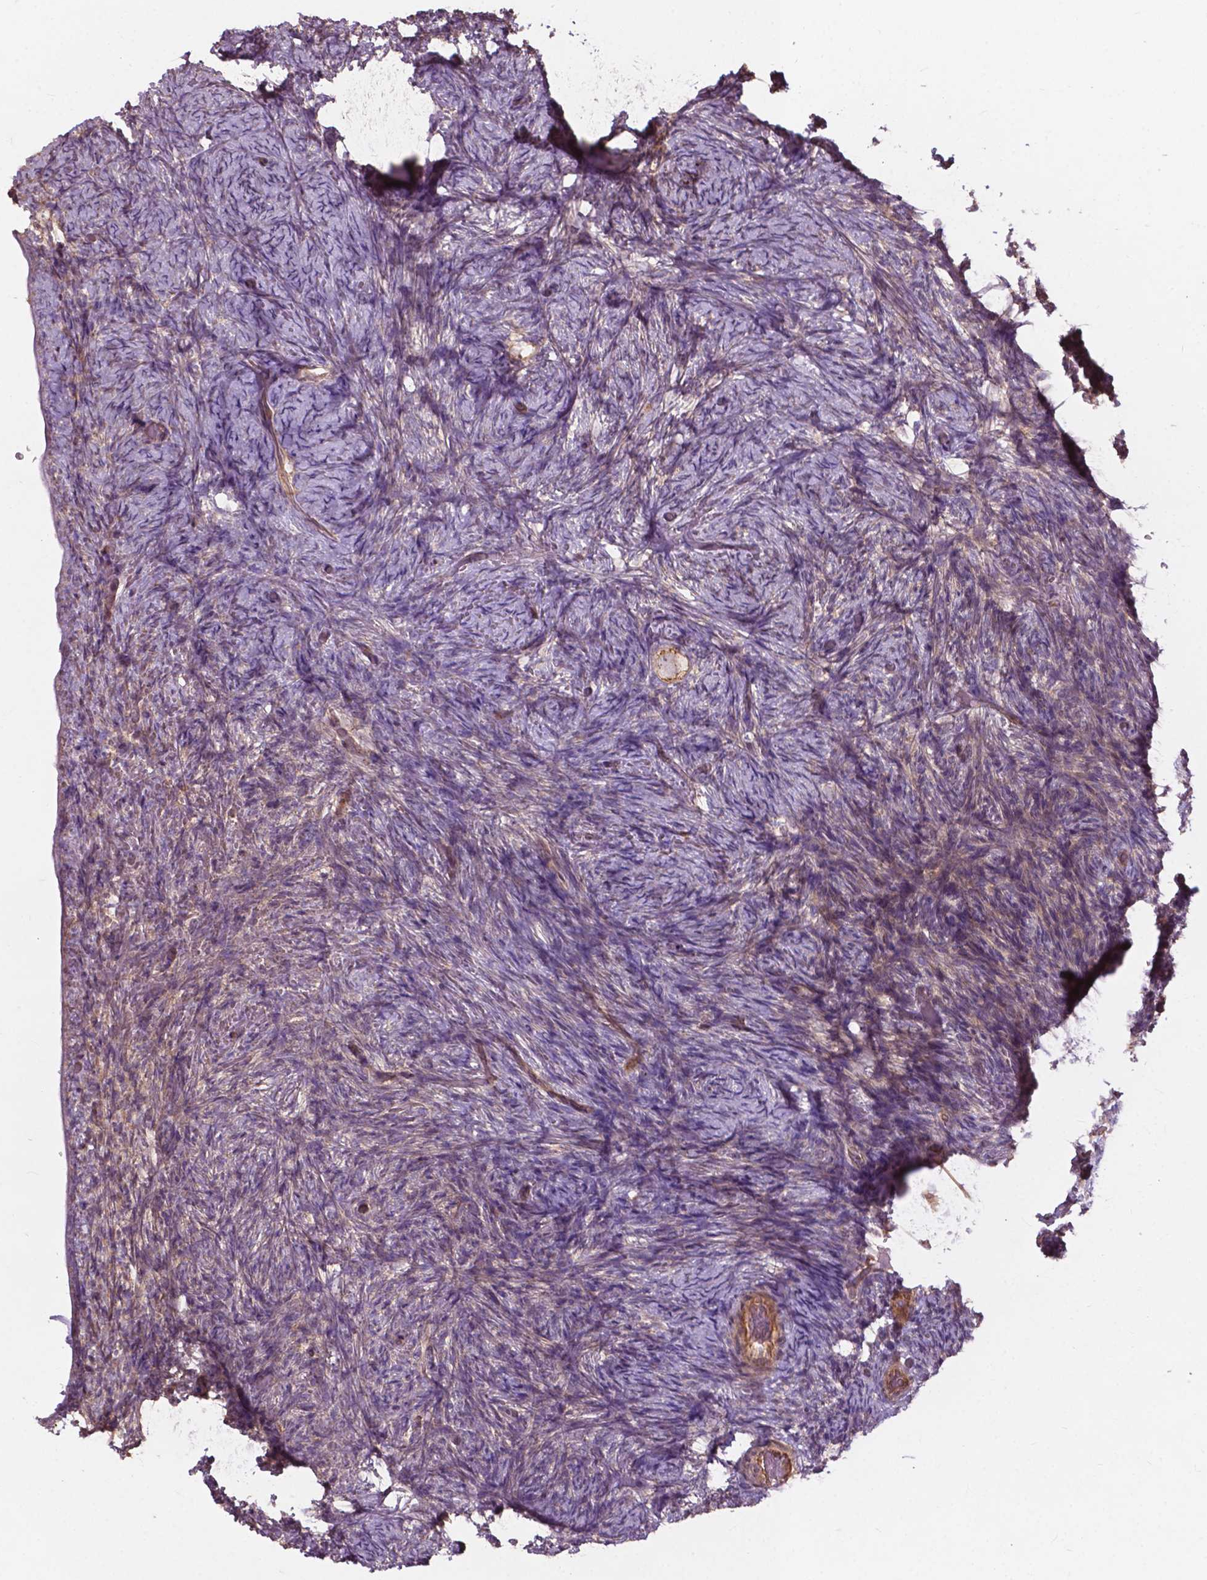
{"staining": {"intensity": "moderate", "quantity": ">75%", "location": "cytoplasmic/membranous"}, "tissue": "ovary", "cell_type": "Follicle cells", "image_type": "normal", "snomed": [{"axis": "morphology", "description": "Normal tissue, NOS"}, {"axis": "topography", "description": "Ovary"}], "caption": "Human ovary stained for a protein (brown) shows moderate cytoplasmic/membranous positive staining in about >75% of follicle cells.", "gene": "CDC42BPA", "patient": {"sex": "female", "age": 34}}